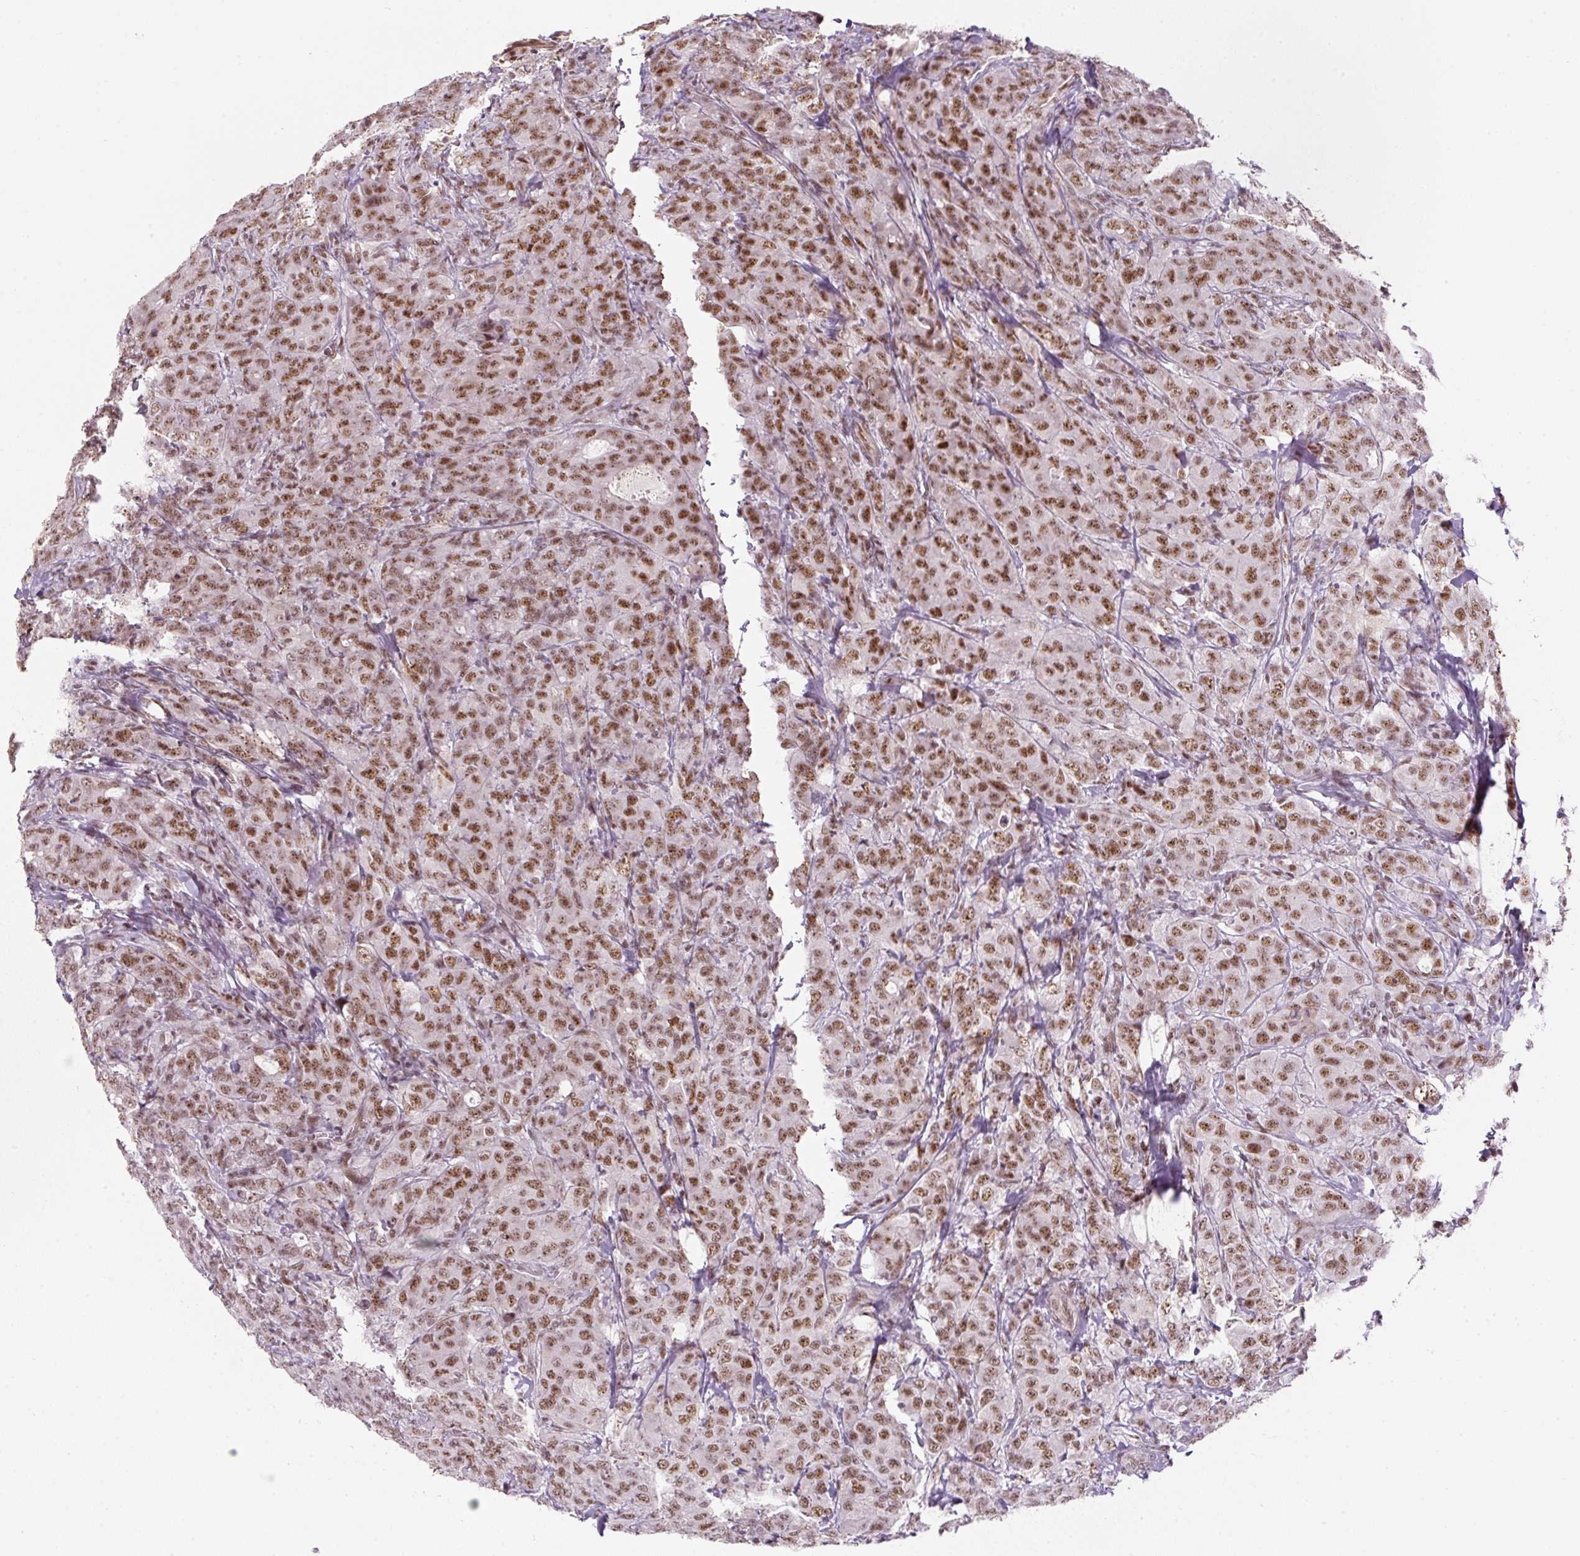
{"staining": {"intensity": "moderate", "quantity": ">75%", "location": "nuclear"}, "tissue": "breast cancer", "cell_type": "Tumor cells", "image_type": "cancer", "snomed": [{"axis": "morphology", "description": "Duct carcinoma"}, {"axis": "topography", "description": "Breast"}], "caption": "This micrograph reveals breast cancer stained with immunohistochemistry (IHC) to label a protein in brown. The nuclear of tumor cells show moderate positivity for the protein. Nuclei are counter-stained blue.", "gene": "U2AF2", "patient": {"sex": "female", "age": 43}}